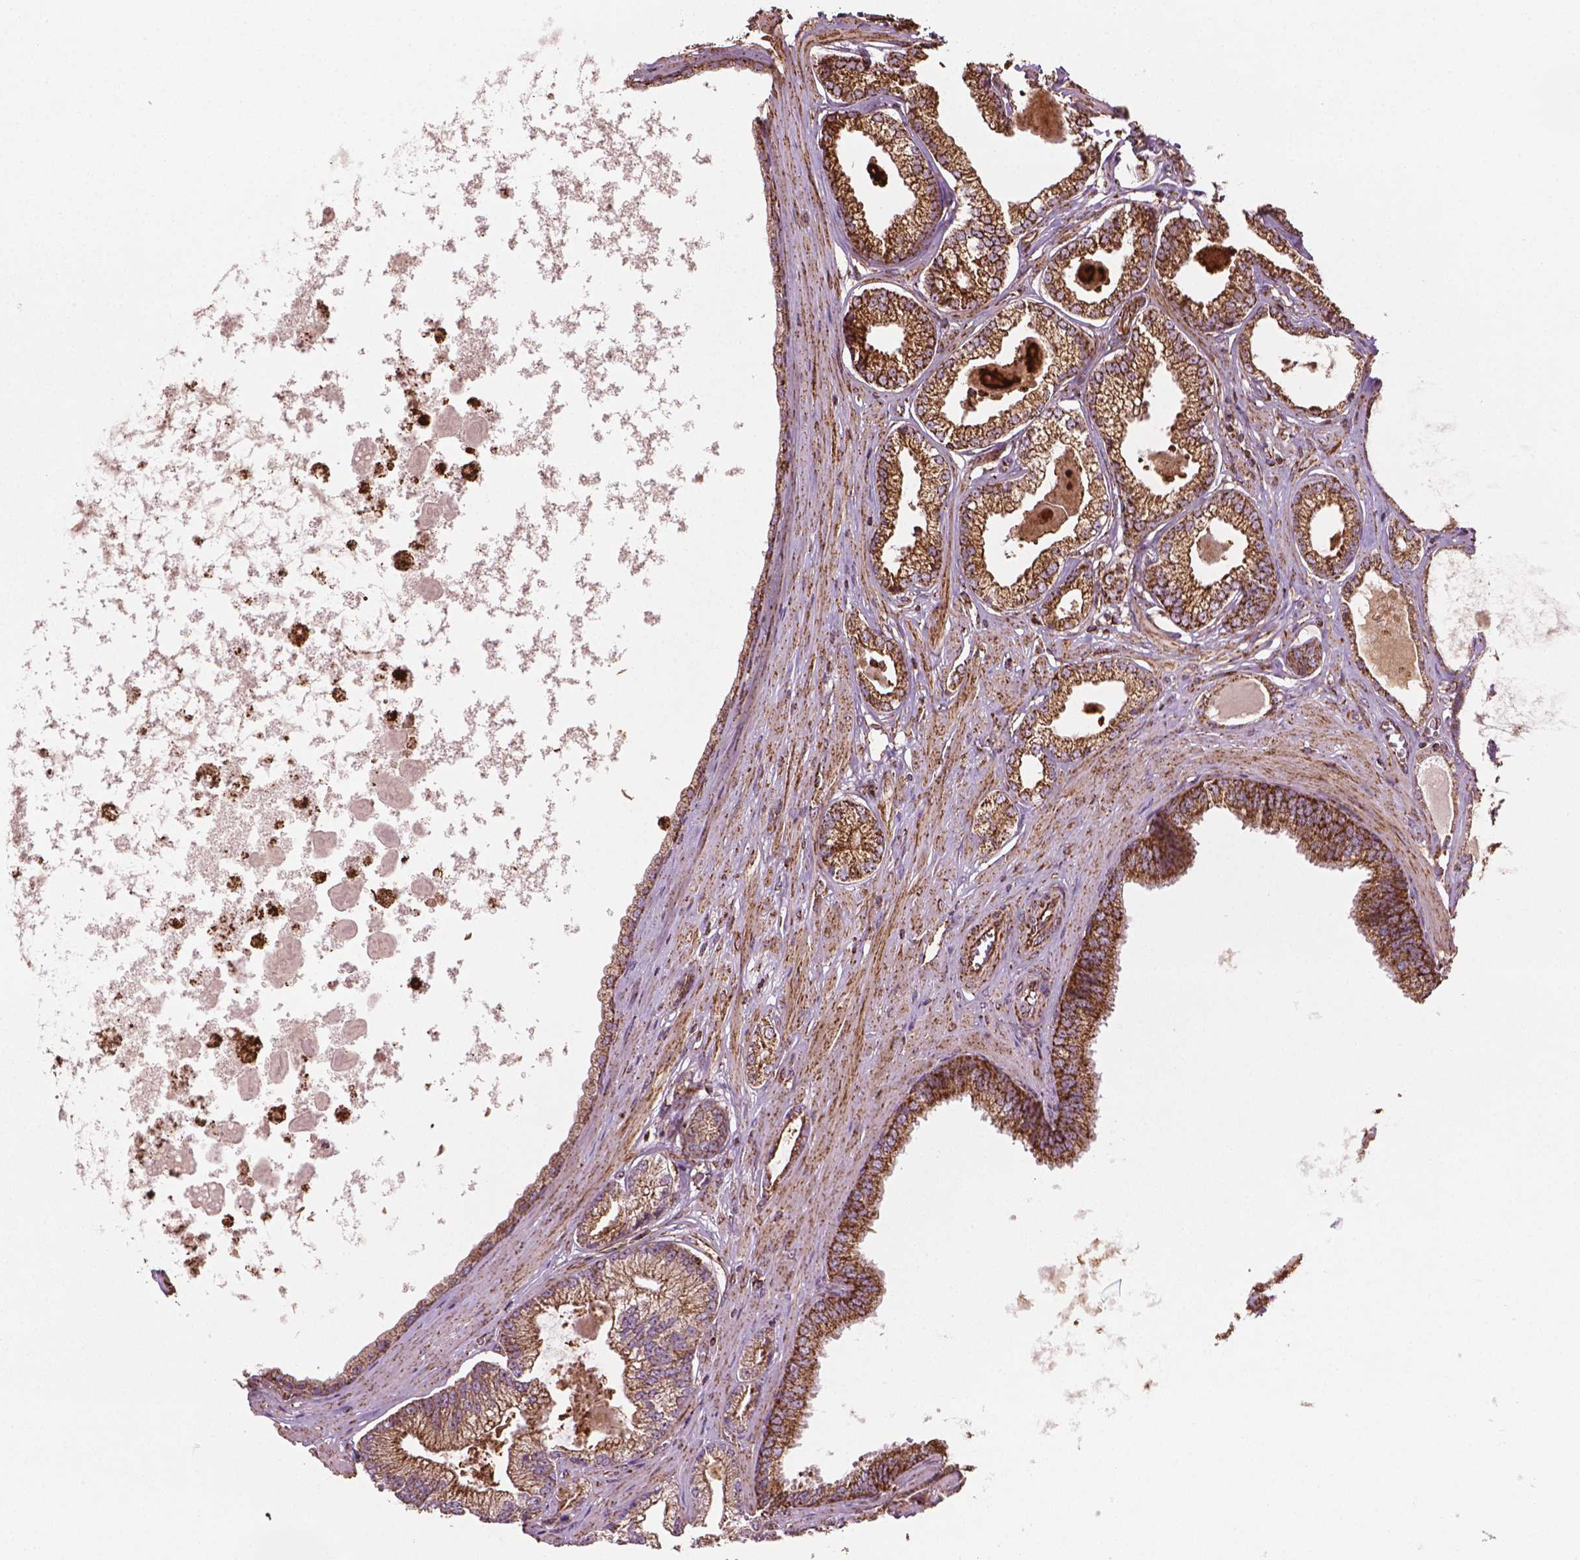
{"staining": {"intensity": "moderate", "quantity": ">75%", "location": "cytoplasmic/membranous"}, "tissue": "prostate cancer", "cell_type": "Tumor cells", "image_type": "cancer", "snomed": [{"axis": "morphology", "description": "Adenocarcinoma, Low grade"}, {"axis": "topography", "description": "Prostate"}], "caption": "High-magnification brightfield microscopy of adenocarcinoma (low-grade) (prostate) stained with DAB (brown) and counterstained with hematoxylin (blue). tumor cells exhibit moderate cytoplasmic/membranous positivity is appreciated in approximately>75% of cells. Nuclei are stained in blue.", "gene": "HS3ST3A1", "patient": {"sex": "male", "age": 64}}